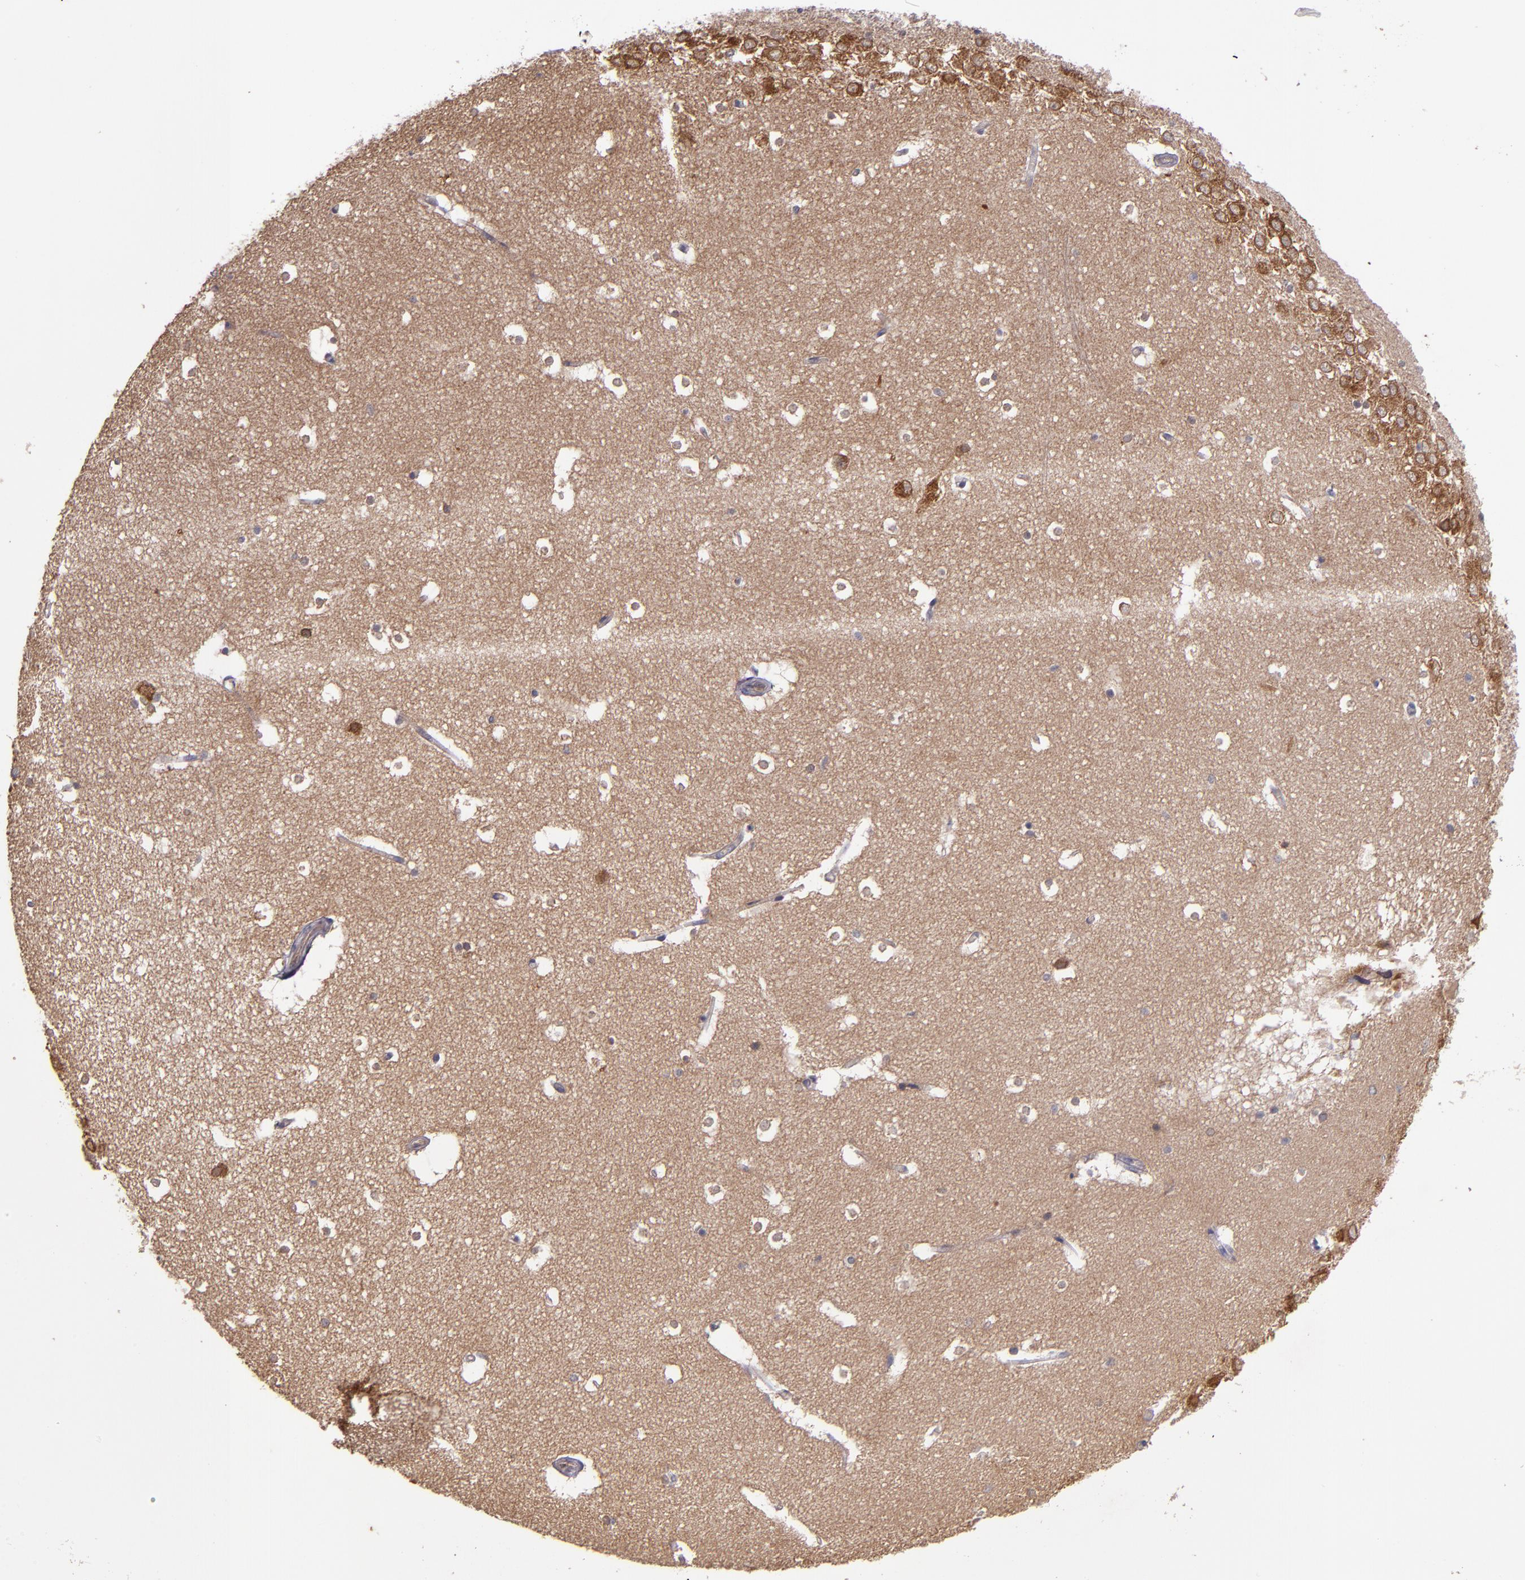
{"staining": {"intensity": "negative", "quantity": "none", "location": "none"}, "tissue": "hippocampus", "cell_type": "Glial cells", "image_type": "normal", "snomed": [{"axis": "morphology", "description": "Normal tissue, NOS"}, {"axis": "topography", "description": "Hippocampus"}], "caption": "An immunohistochemistry histopathology image of normal hippocampus is shown. There is no staining in glial cells of hippocampus.", "gene": "PRAF2", "patient": {"sex": "male", "age": 45}}